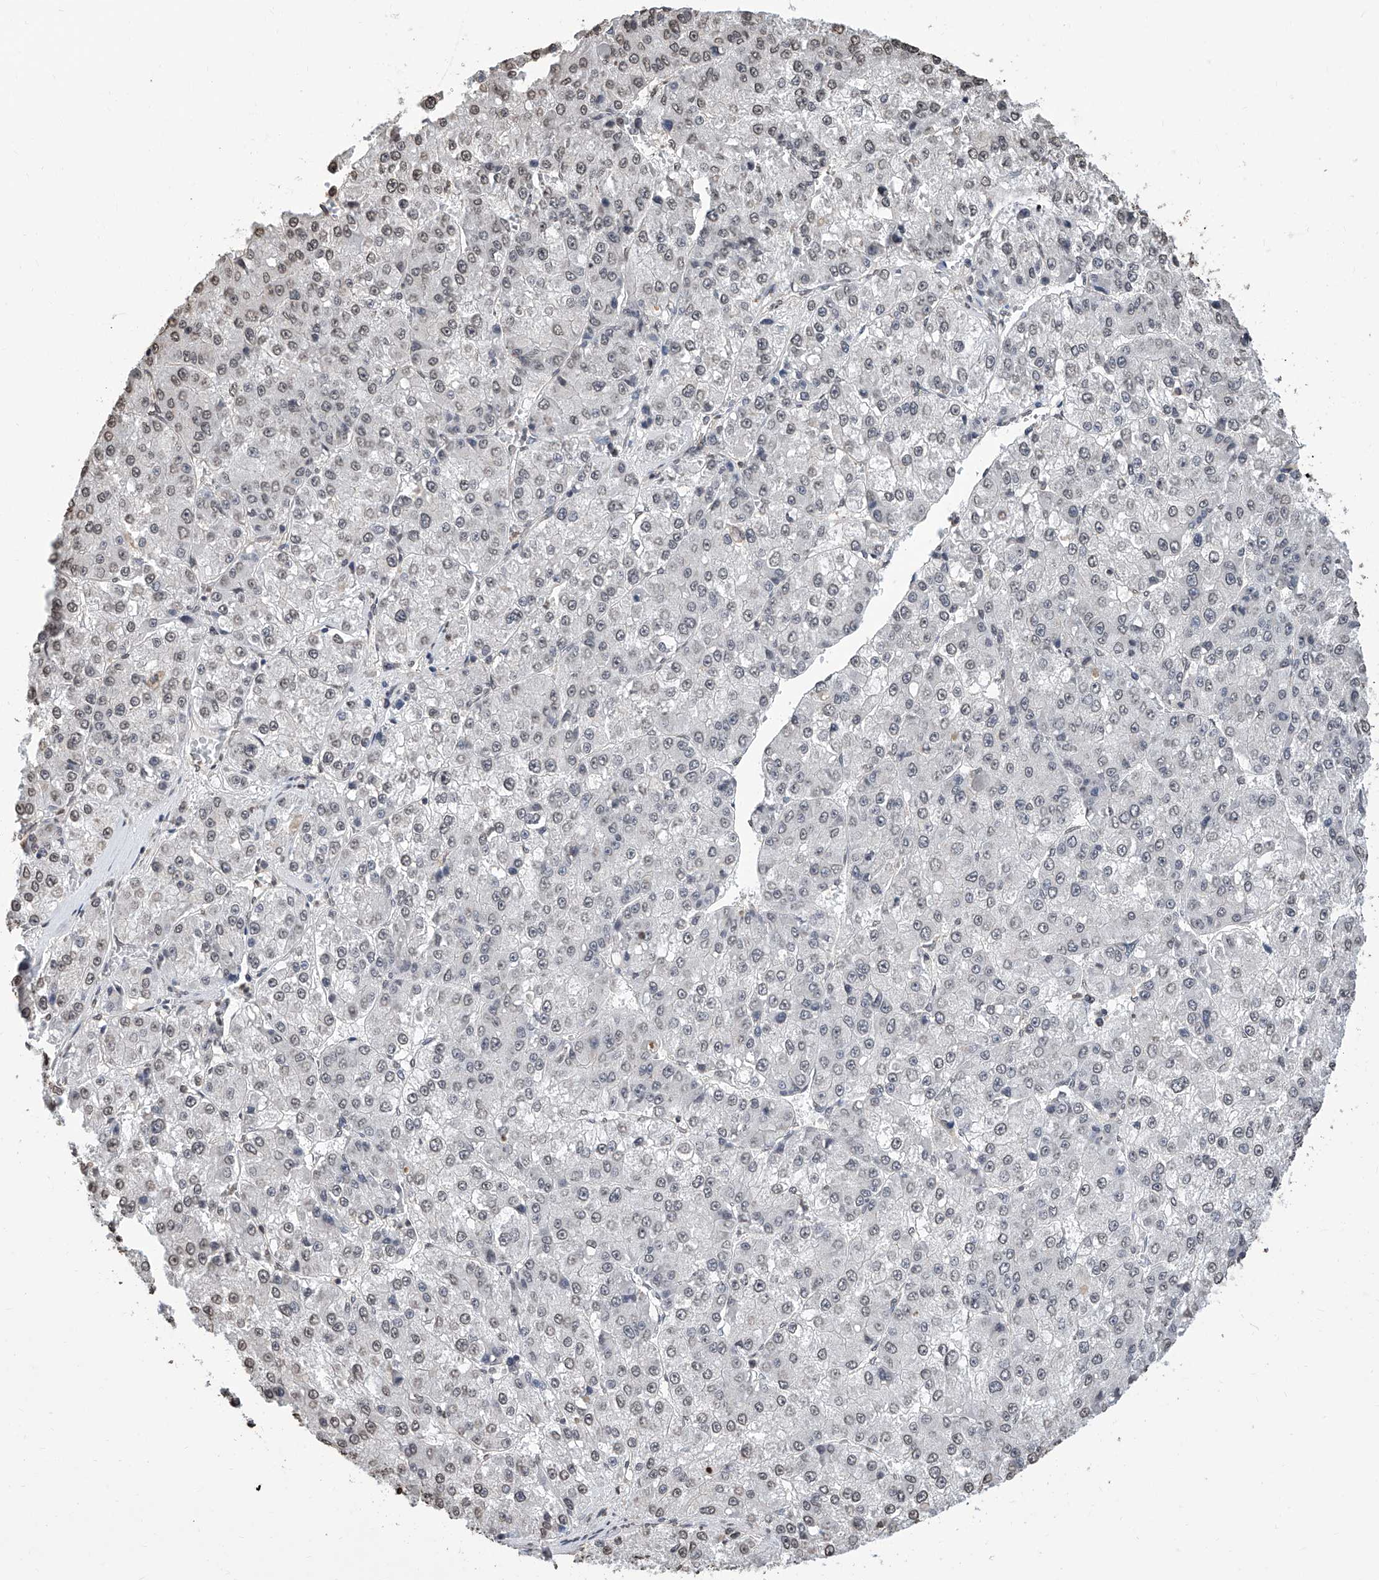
{"staining": {"intensity": "weak", "quantity": "<25%", "location": "nuclear"}, "tissue": "liver cancer", "cell_type": "Tumor cells", "image_type": "cancer", "snomed": [{"axis": "morphology", "description": "Carcinoma, Hepatocellular, NOS"}, {"axis": "topography", "description": "Liver"}], "caption": "Immunohistochemistry of liver hepatocellular carcinoma exhibits no positivity in tumor cells.", "gene": "RP9", "patient": {"sex": "female", "age": 73}}